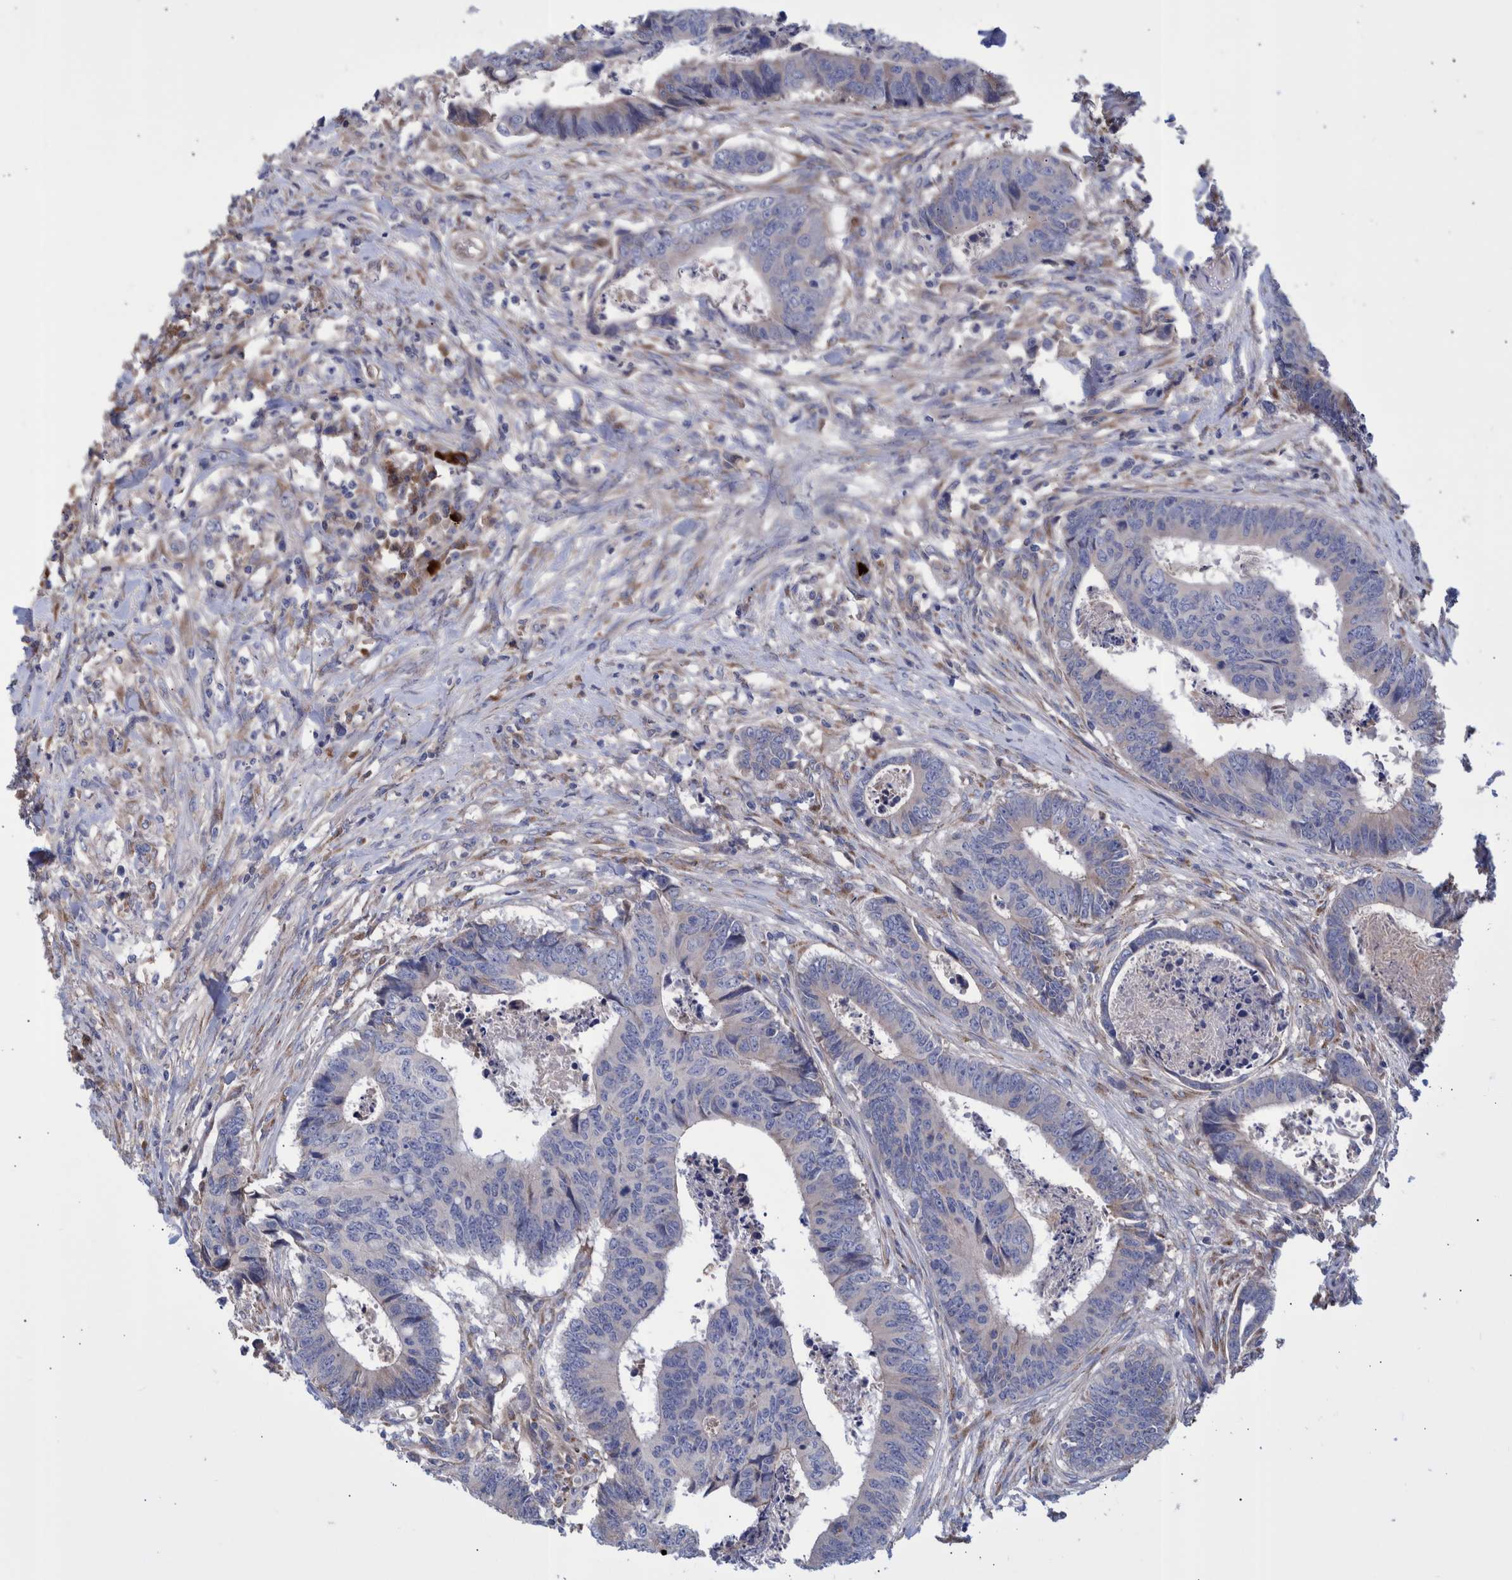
{"staining": {"intensity": "negative", "quantity": "none", "location": "none"}, "tissue": "colorectal cancer", "cell_type": "Tumor cells", "image_type": "cancer", "snomed": [{"axis": "morphology", "description": "Adenocarcinoma, NOS"}, {"axis": "topography", "description": "Rectum"}], "caption": "A high-resolution image shows immunohistochemistry staining of colorectal cancer (adenocarcinoma), which shows no significant positivity in tumor cells.", "gene": "DLL4", "patient": {"sex": "male", "age": 84}}